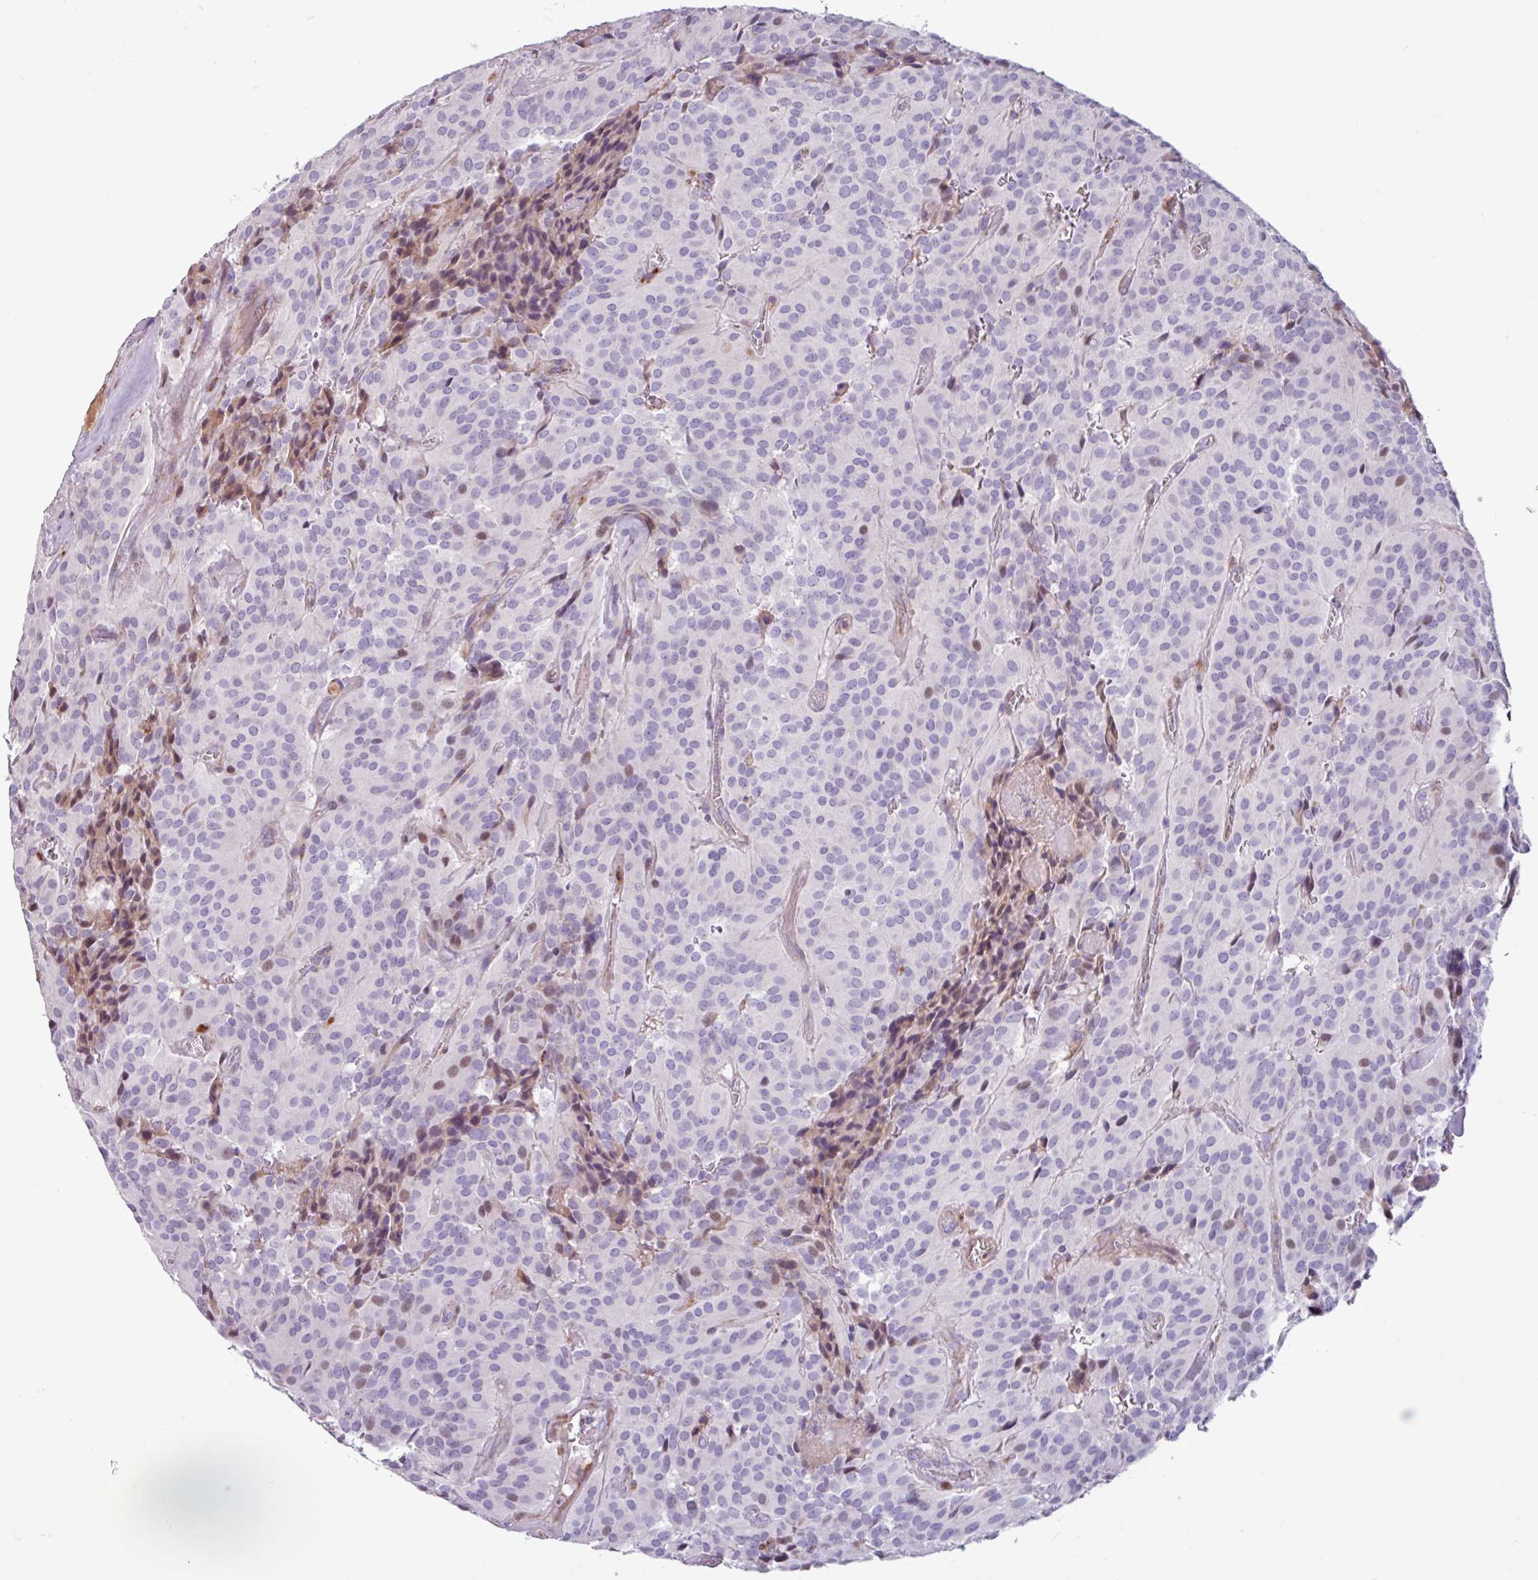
{"staining": {"intensity": "weak", "quantity": "<25%", "location": "nuclear"}, "tissue": "glioma", "cell_type": "Tumor cells", "image_type": "cancer", "snomed": [{"axis": "morphology", "description": "Glioma, malignant, Low grade"}, {"axis": "topography", "description": "Brain"}], "caption": "This histopathology image is of malignant glioma (low-grade) stained with immunohistochemistry (IHC) to label a protein in brown with the nuclei are counter-stained blue. There is no staining in tumor cells. The staining is performed using DAB (3,3'-diaminobenzidine) brown chromogen with nuclei counter-stained in using hematoxylin.", "gene": "PPP1R35", "patient": {"sex": "male", "age": 42}}